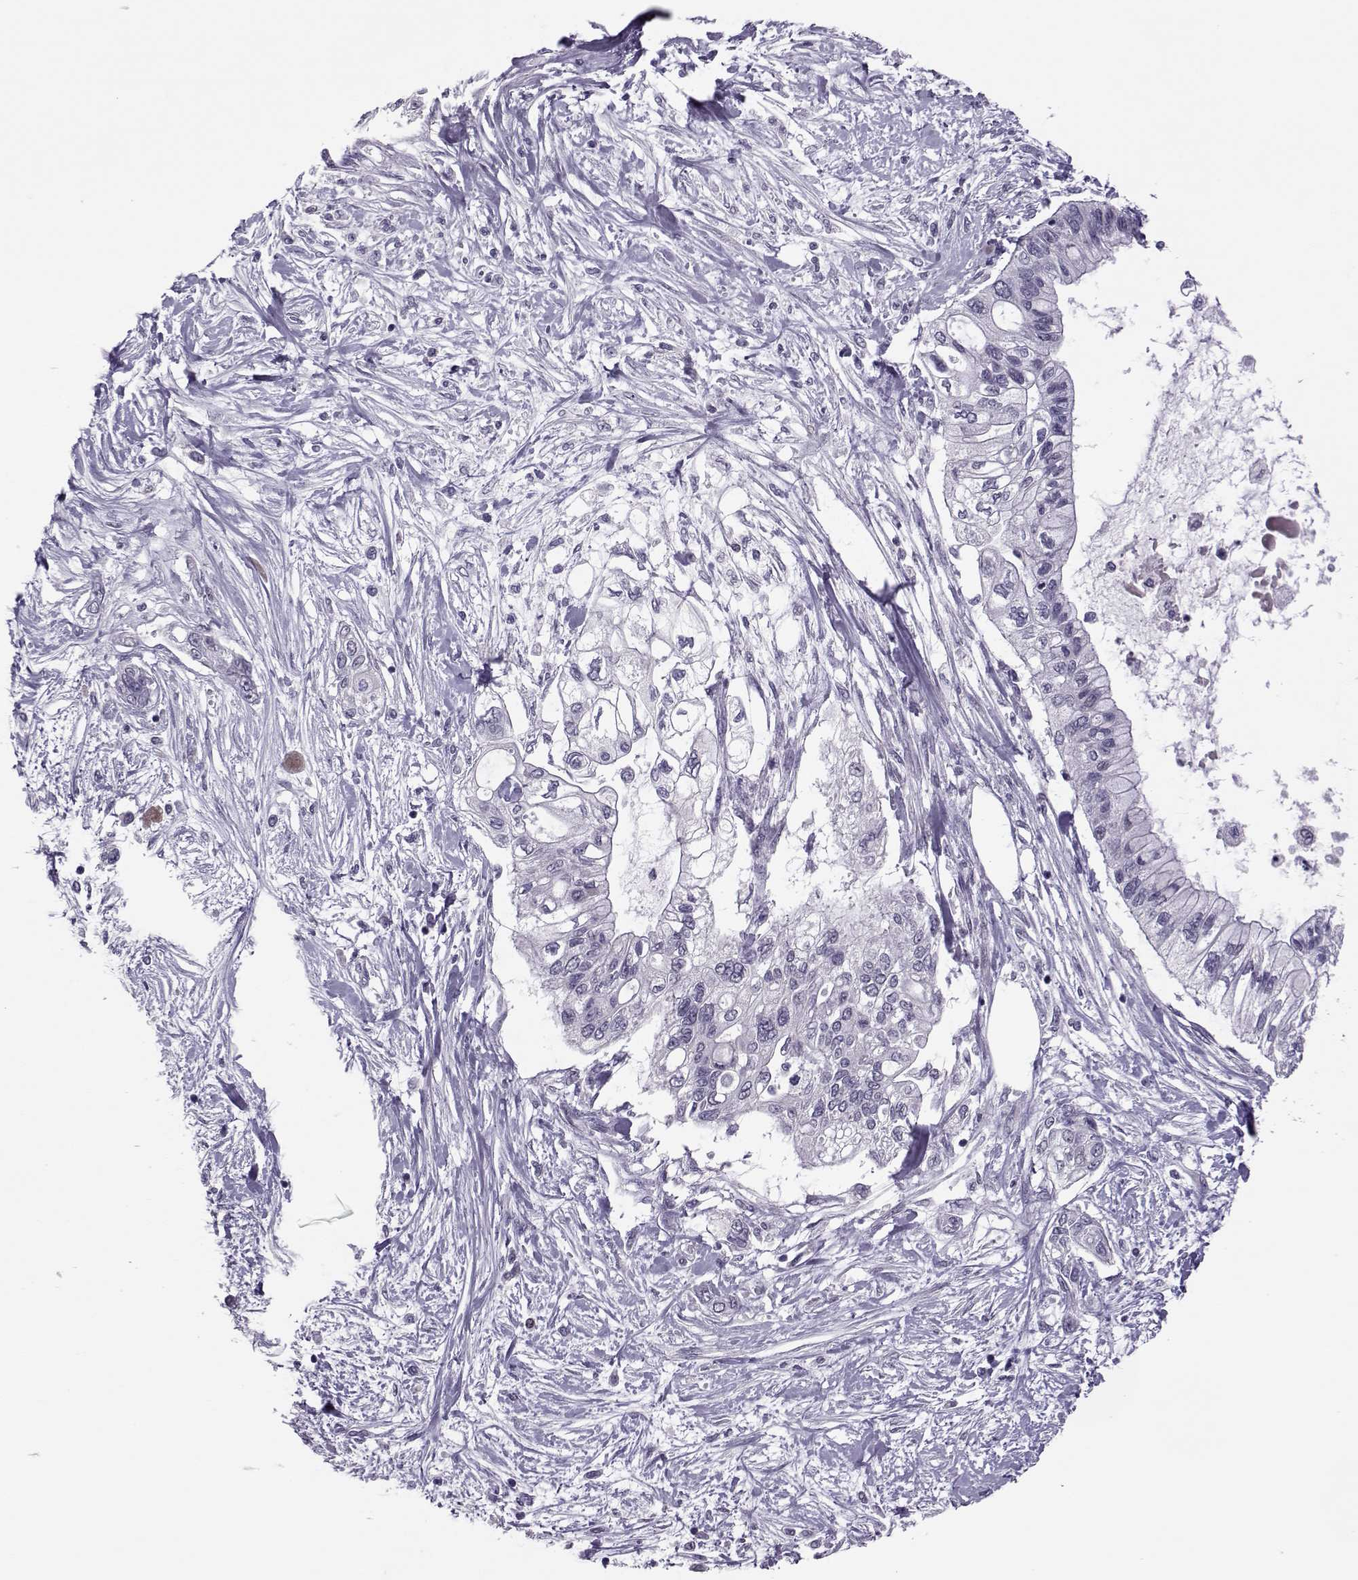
{"staining": {"intensity": "negative", "quantity": "none", "location": "none"}, "tissue": "pancreatic cancer", "cell_type": "Tumor cells", "image_type": "cancer", "snomed": [{"axis": "morphology", "description": "Adenocarcinoma, NOS"}, {"axis": "topography", "description": "Pancreas"}], "caption": "IHC of human pancreatic cancer displays no expression in tumor cells.", "gene": "ASRGL1", "patient": {"sex": "female", "age": 77}}